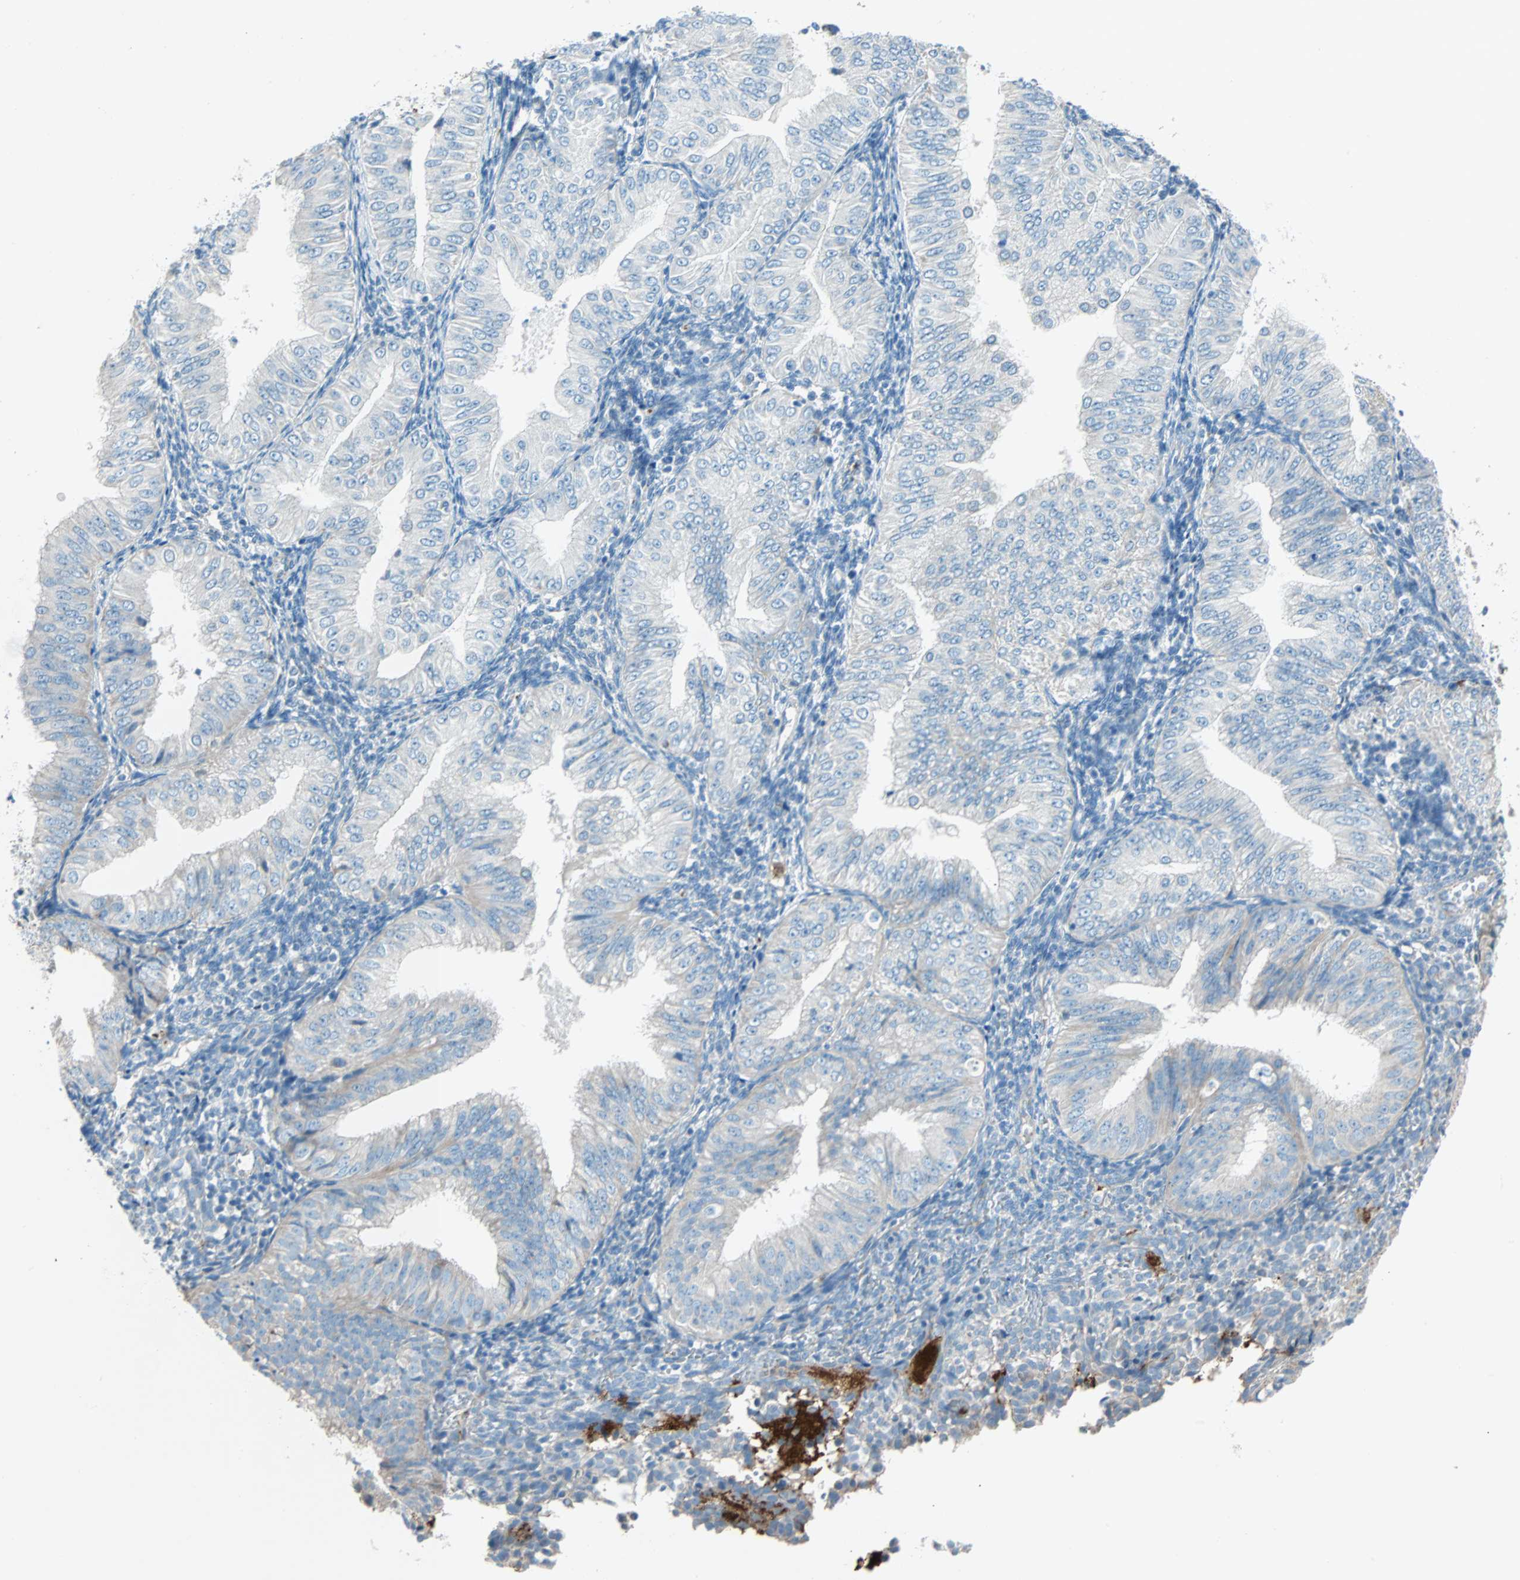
{"staining": {"intensity": "moderate", "quantity": ">75%", "location": "cytoplasmic/membranous"}, "tissue": "endometrial cancer", "cell_type": "Tumor cells", "image_type": "cancer", "snomed": [{"axis": "morphology", "description": "Normal tissue, NOS"}, {"axis": "morphology", "description": "Adenocarcinoma, NOS"}, {"axis": "topography", "description": "Endometrium"}], "caption": "A high-resolution photomicrograph shows immunohistochemistry staining of adenocarcinoma (endometrial), which demonstrates moderate cytoplasmic/membranous expression in approximately >75% of tumor cells.", "gene": "LY6G6F", "patient": {"sex": "female", "age": 53}}